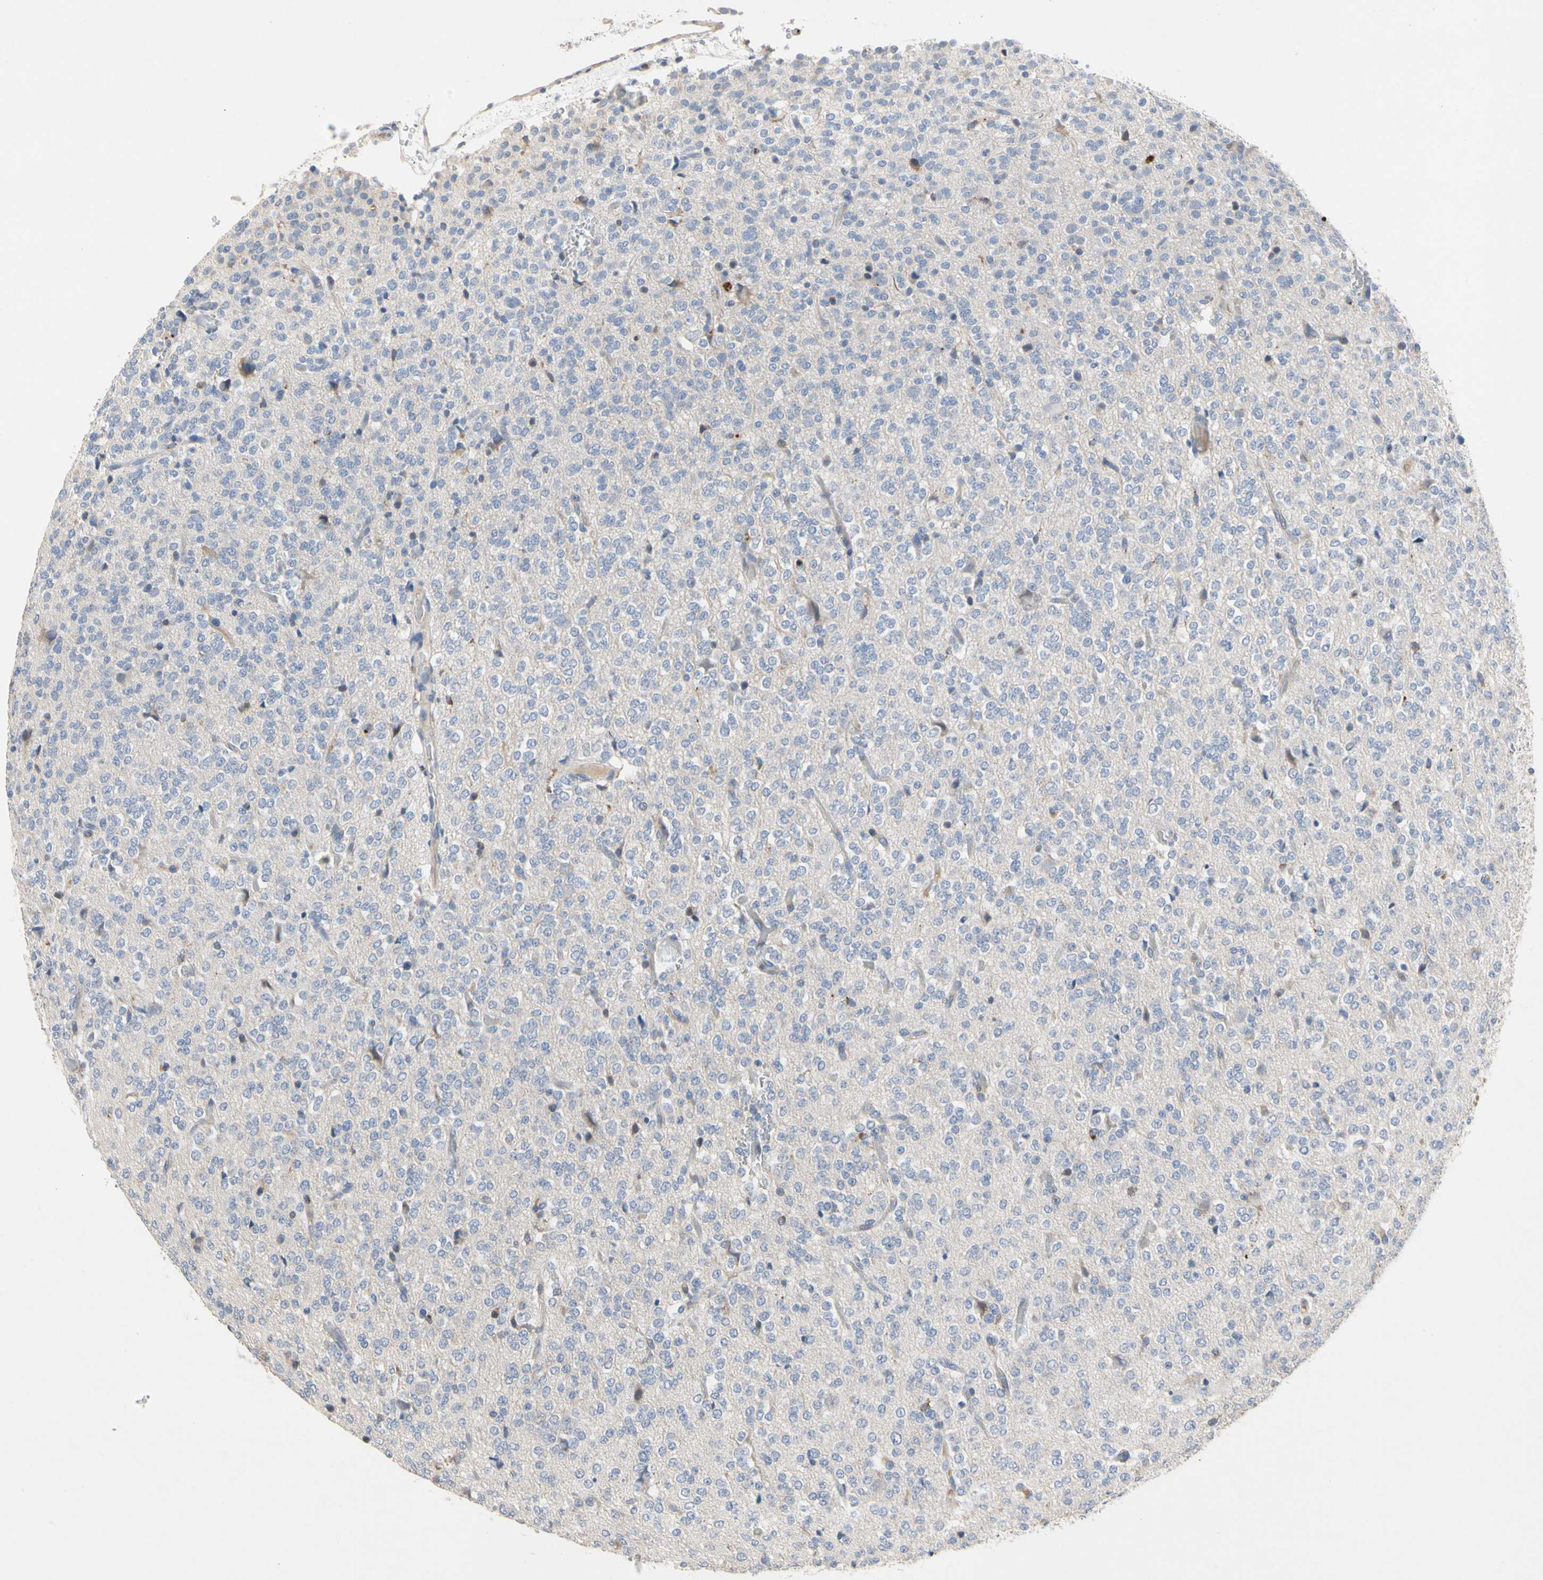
{"staining": {"intensity": "negative", "quantity": "none", "location": "none"}, "tissue": "glioma", "cell_type": "Tumor cells", "image_type": "cancer", "snomed": [{"axis": "morphology", "description": "Glioma, malignant, Low grade"}, {"axis": "topography", "description": "Brain"}], "caption": "Tumor cells show no significant staining in malignant low-grade glioma. (Stains: DAB immunohistochemistry with hematoxylin counter stain, Microscopy: brightfield microscopy at high magnification).", "gene": "ADA2", "patient": {"sex": "male", "age": 38}}